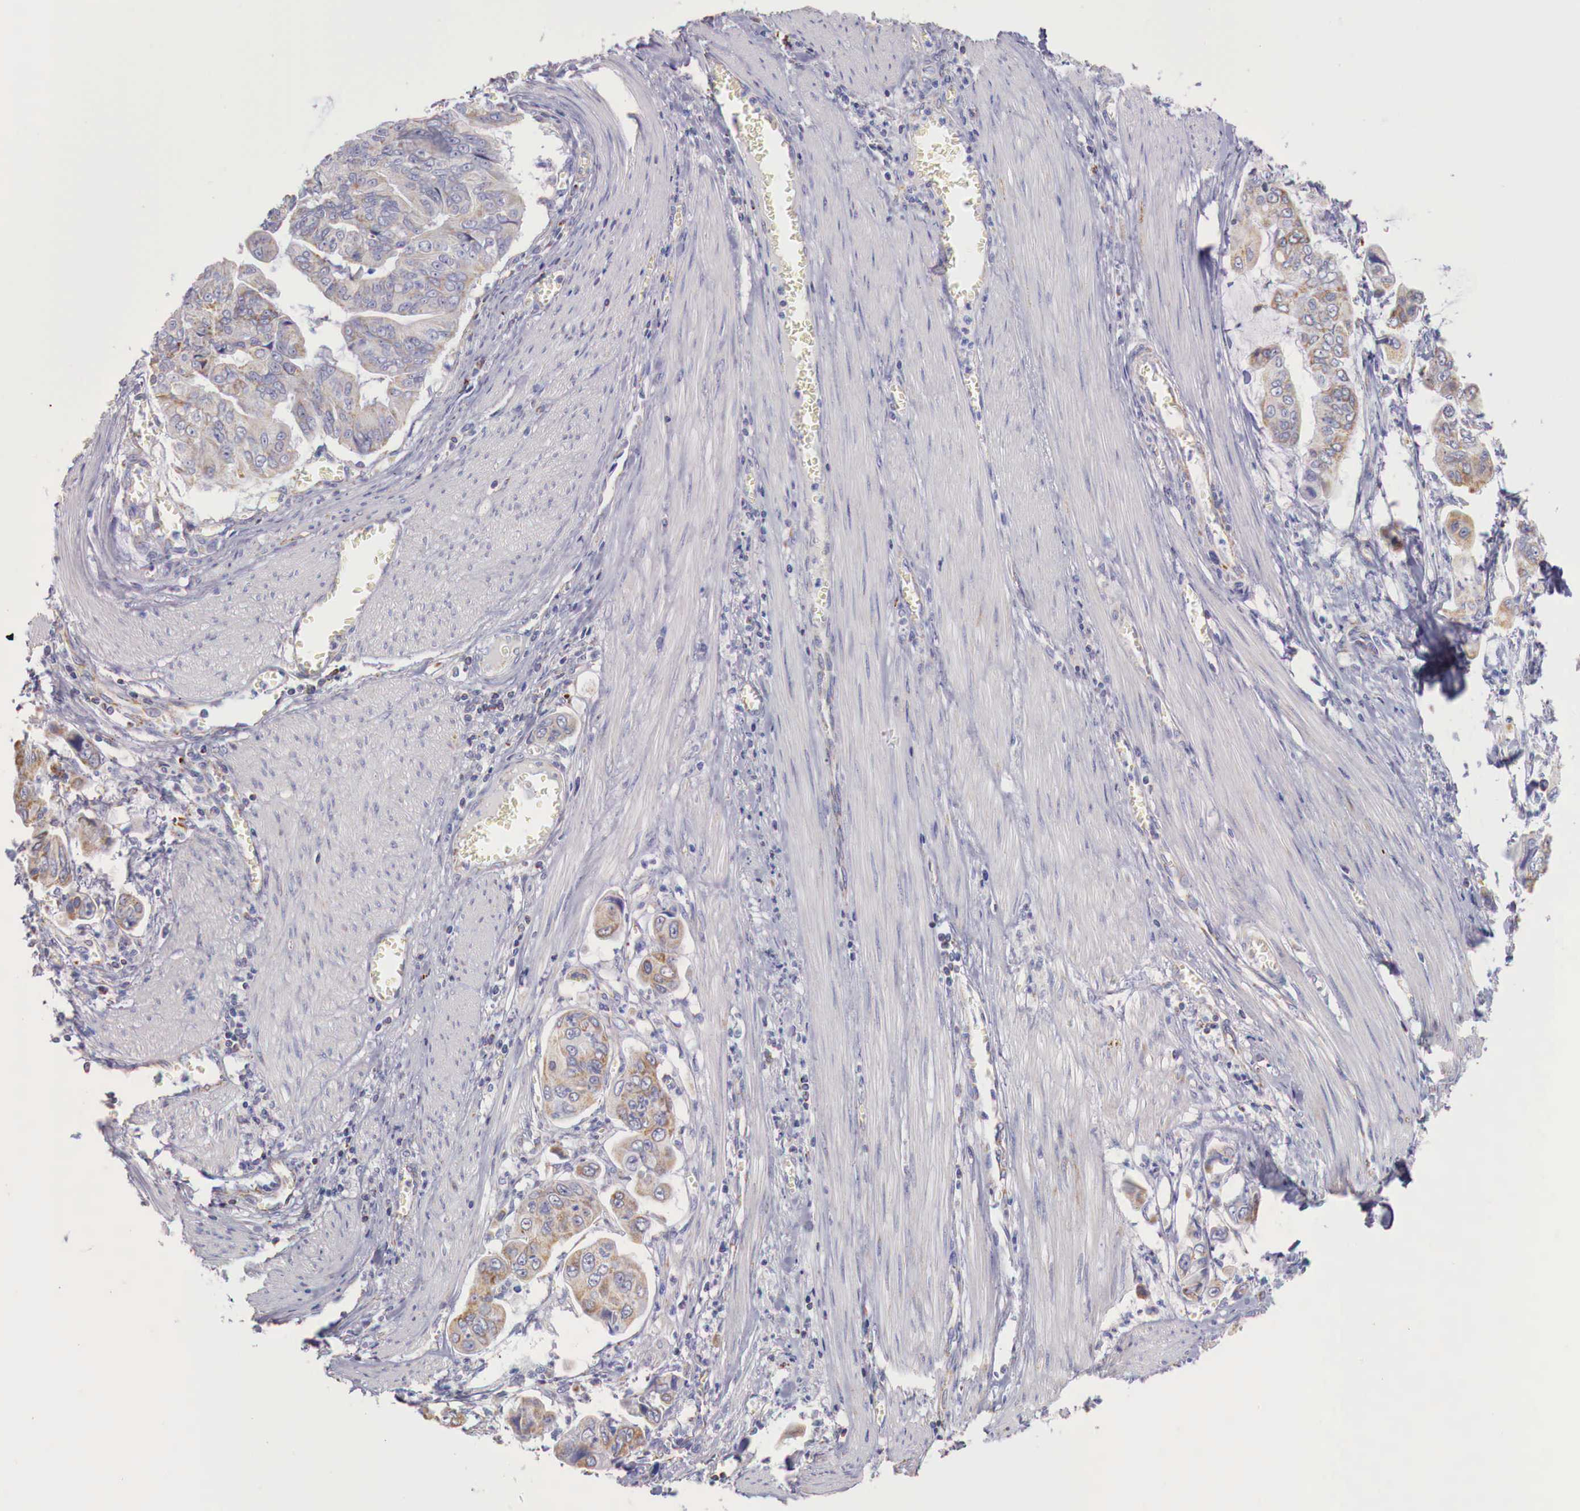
{"staining": {"intensity": "weak", "quantity": "25%-75%", "location": "cytoplasmic/membranous"}, "tissue": "stomach cancer", "cell_type": "Tumor cells", "image_type": "cancer", "snomed": [{"axis": "morphology", "description": "Adenocarcinoma, NOS"}, {"axis": "topography", "description": "Stomach, upper"}], "caption": "Weak cytoplasmic/membranous protein expression is present in about 25%-75% of tumor cells in stomach adenocarcinoma.", "gene": "IDH3G", "patient": {"sex": "male", "age": 80}}